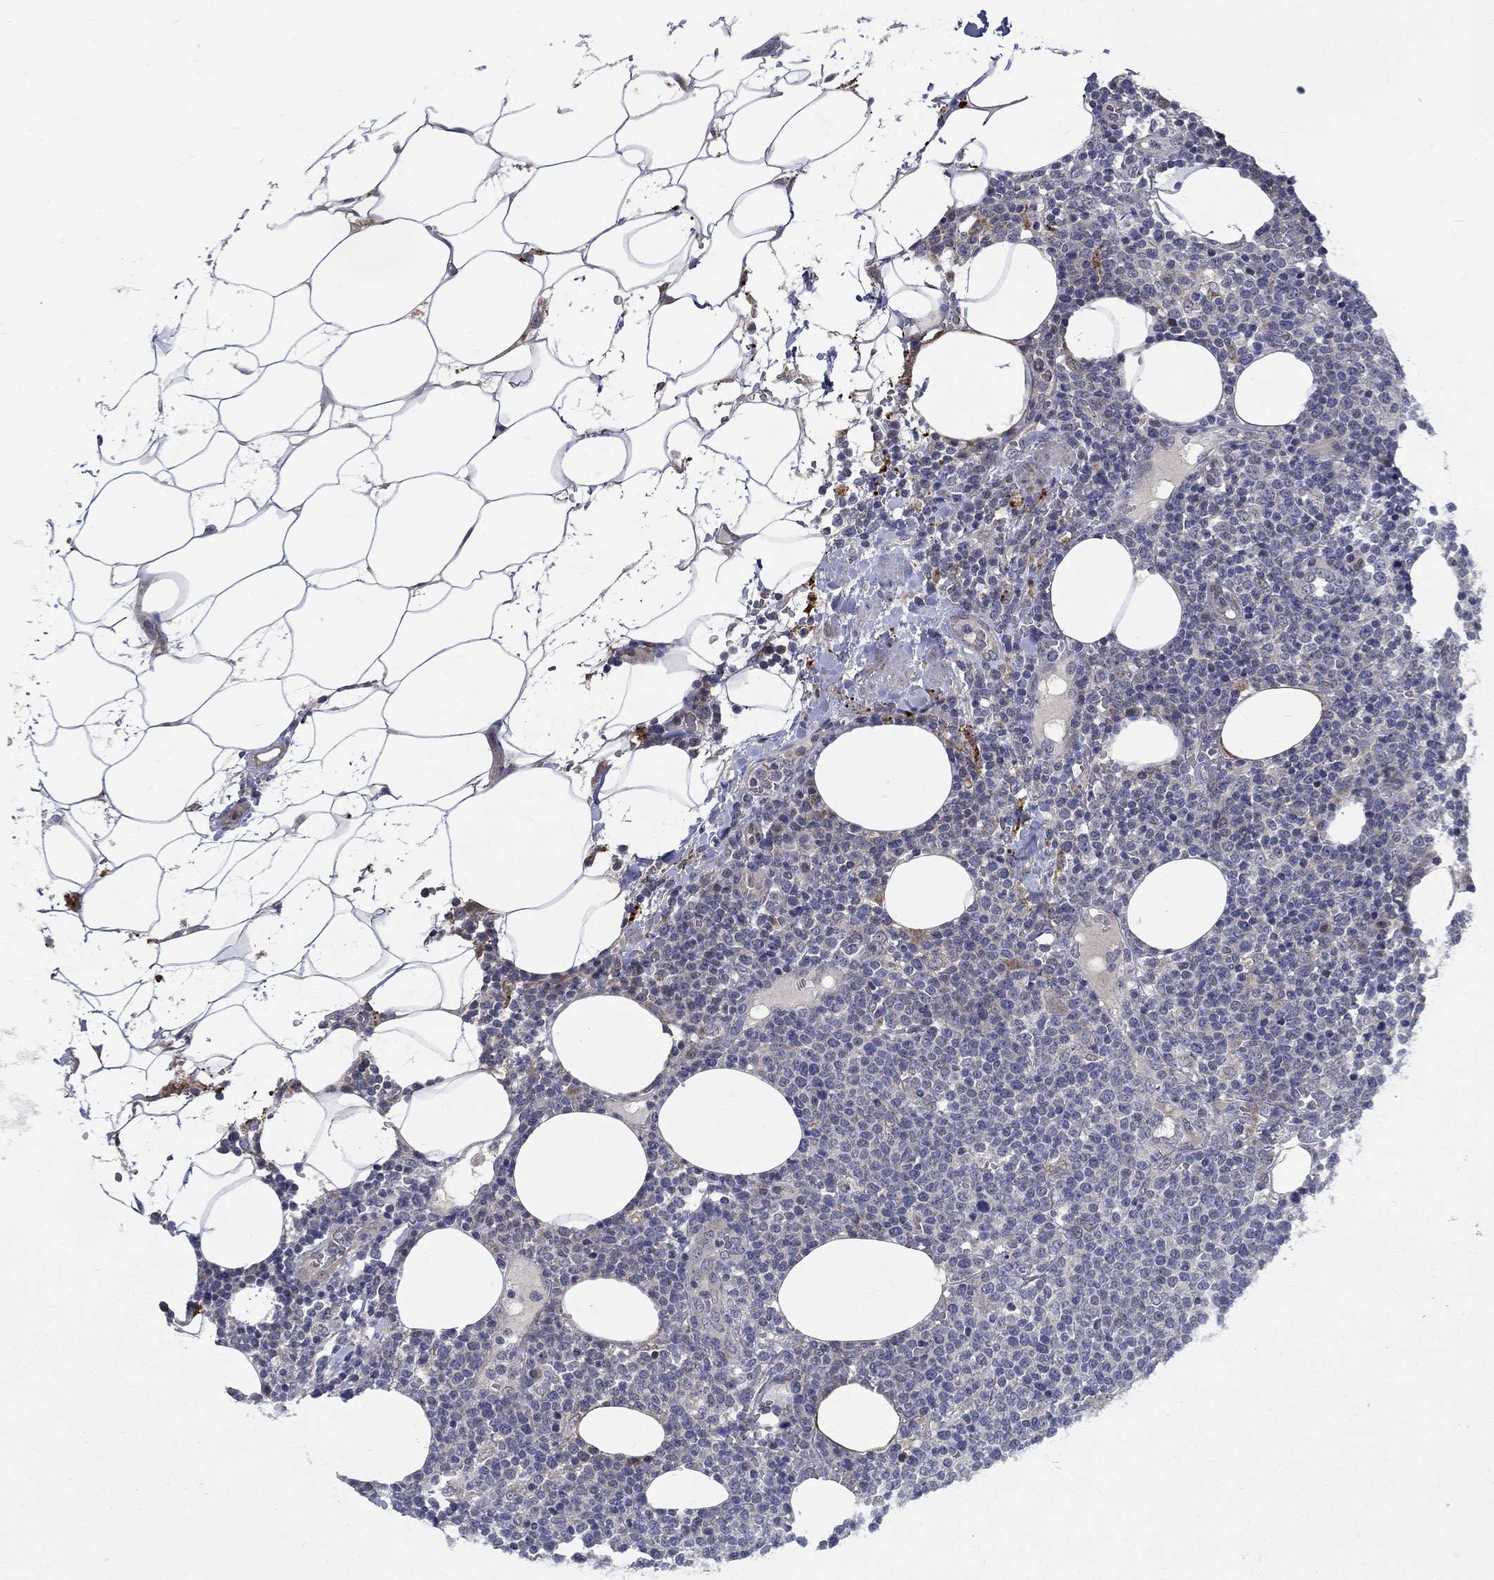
{"staining": {"intensity": "negative", "quantity": "none", "location": "none"}, "tissue": "lymphoma", "cell_type": "Tumor cells", "image_type": "cancer", "snomed": [{"axis": "morphology", "description": "Malignant lymphoma, non-Hodgkin's type, High grade"}, {"axis": "topography", "description": "Lymph node"}], "caption": "The immunohistochemistry (IHC) micrograph has no significant positivity in tumor cells of lymphoma tissue.", "gene": "FAM3B", "patient": {"sex": "male", "age": 61}}